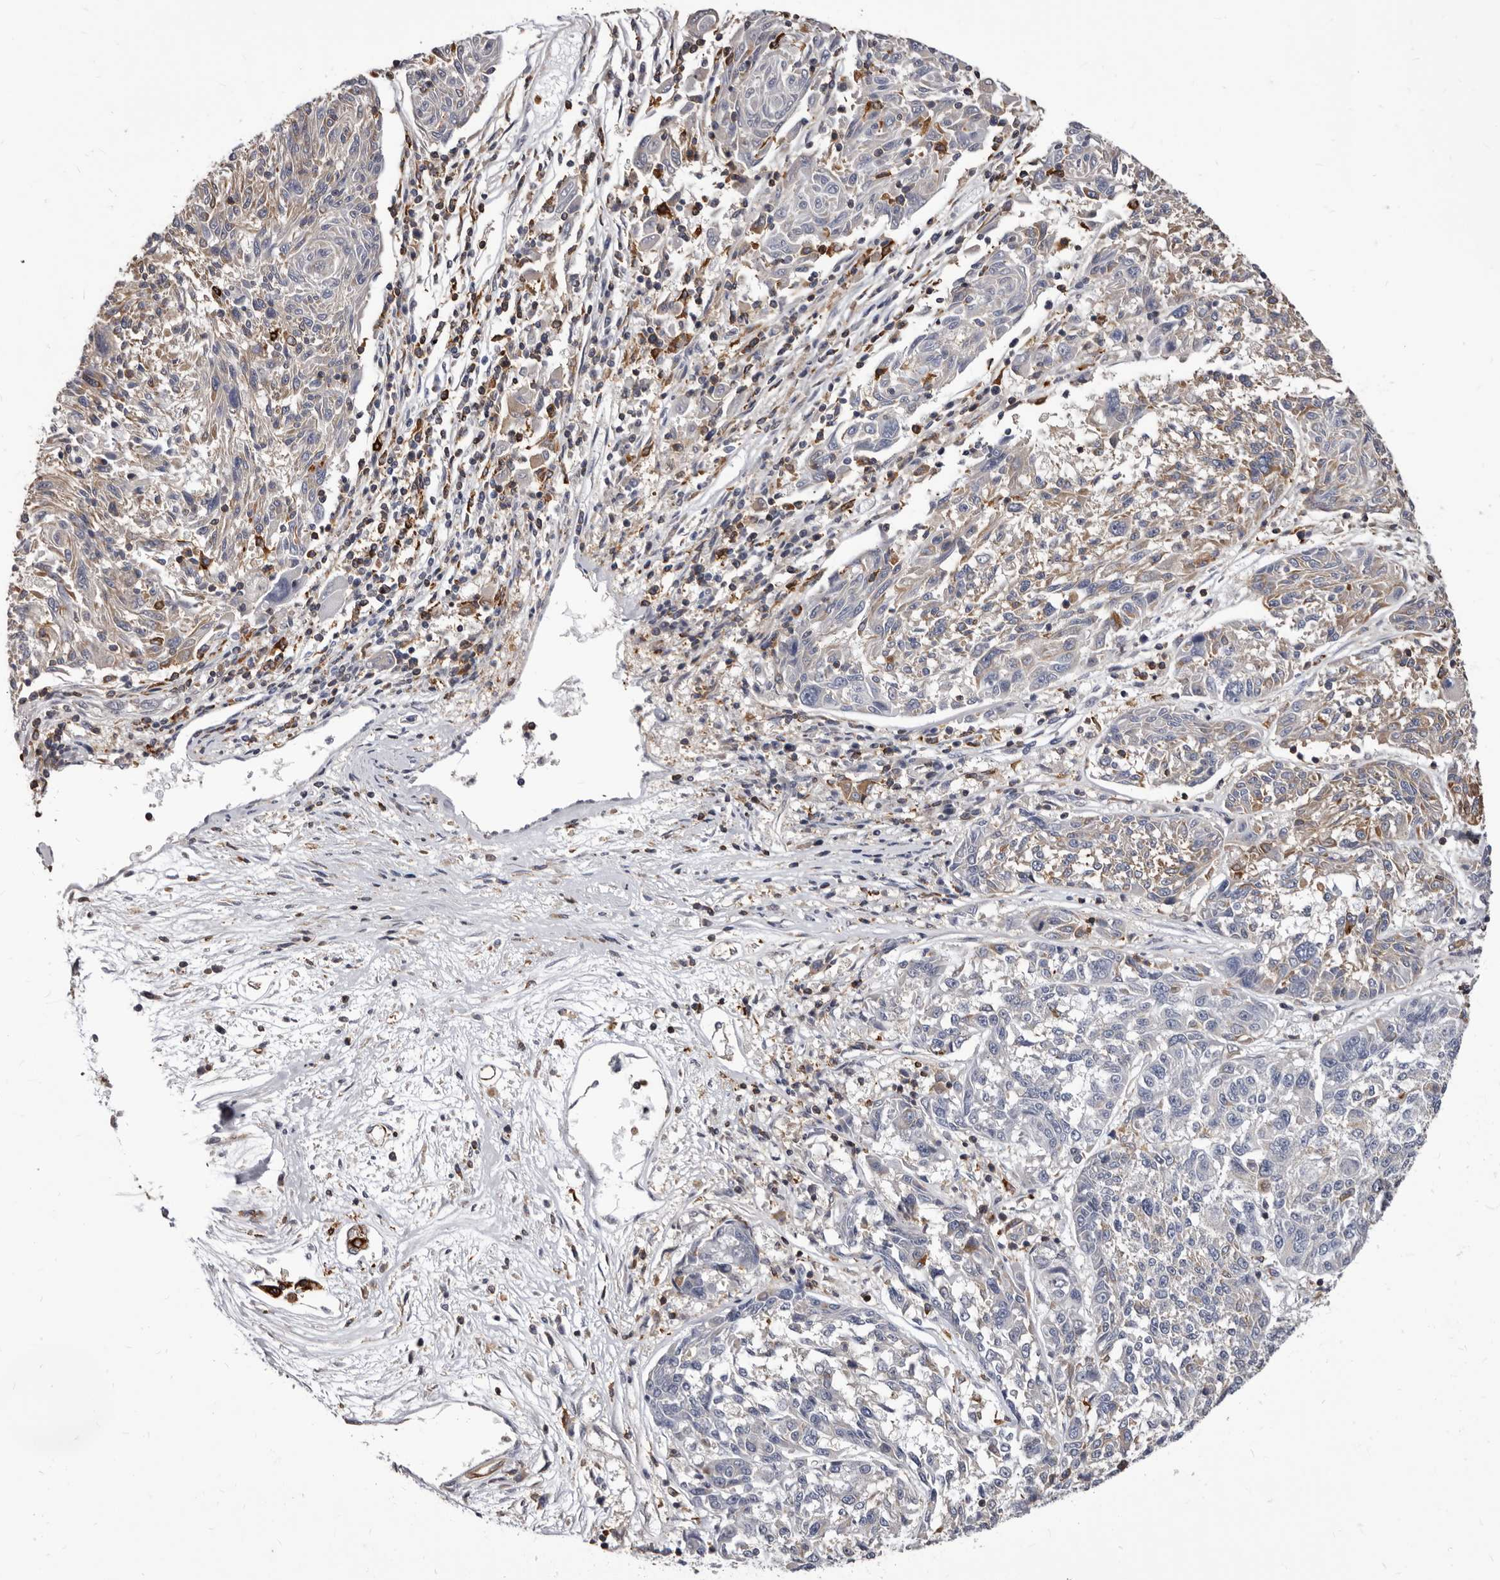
{"staining": {"intensity": "moderate", "quantity": "<25%", "location": "cytoplasmic/membranous"}, "tissue": "melanoma", "cell_type": "Tumor cells", "image_type": "cancer", "snomed": [{"axis": "morphology", "description": "Malignant melanoma, NOS"}, {"axis": "topography", "description": "Skin"}], "caption": "Melanoma tissue exhibits moderate cytoplasmic/membranous staining in approximately <25% of tumor cells, visualized by immunohistochemistry.", "gene": "NIBAN1", "patient": {"sex": "male", "age": 53}}